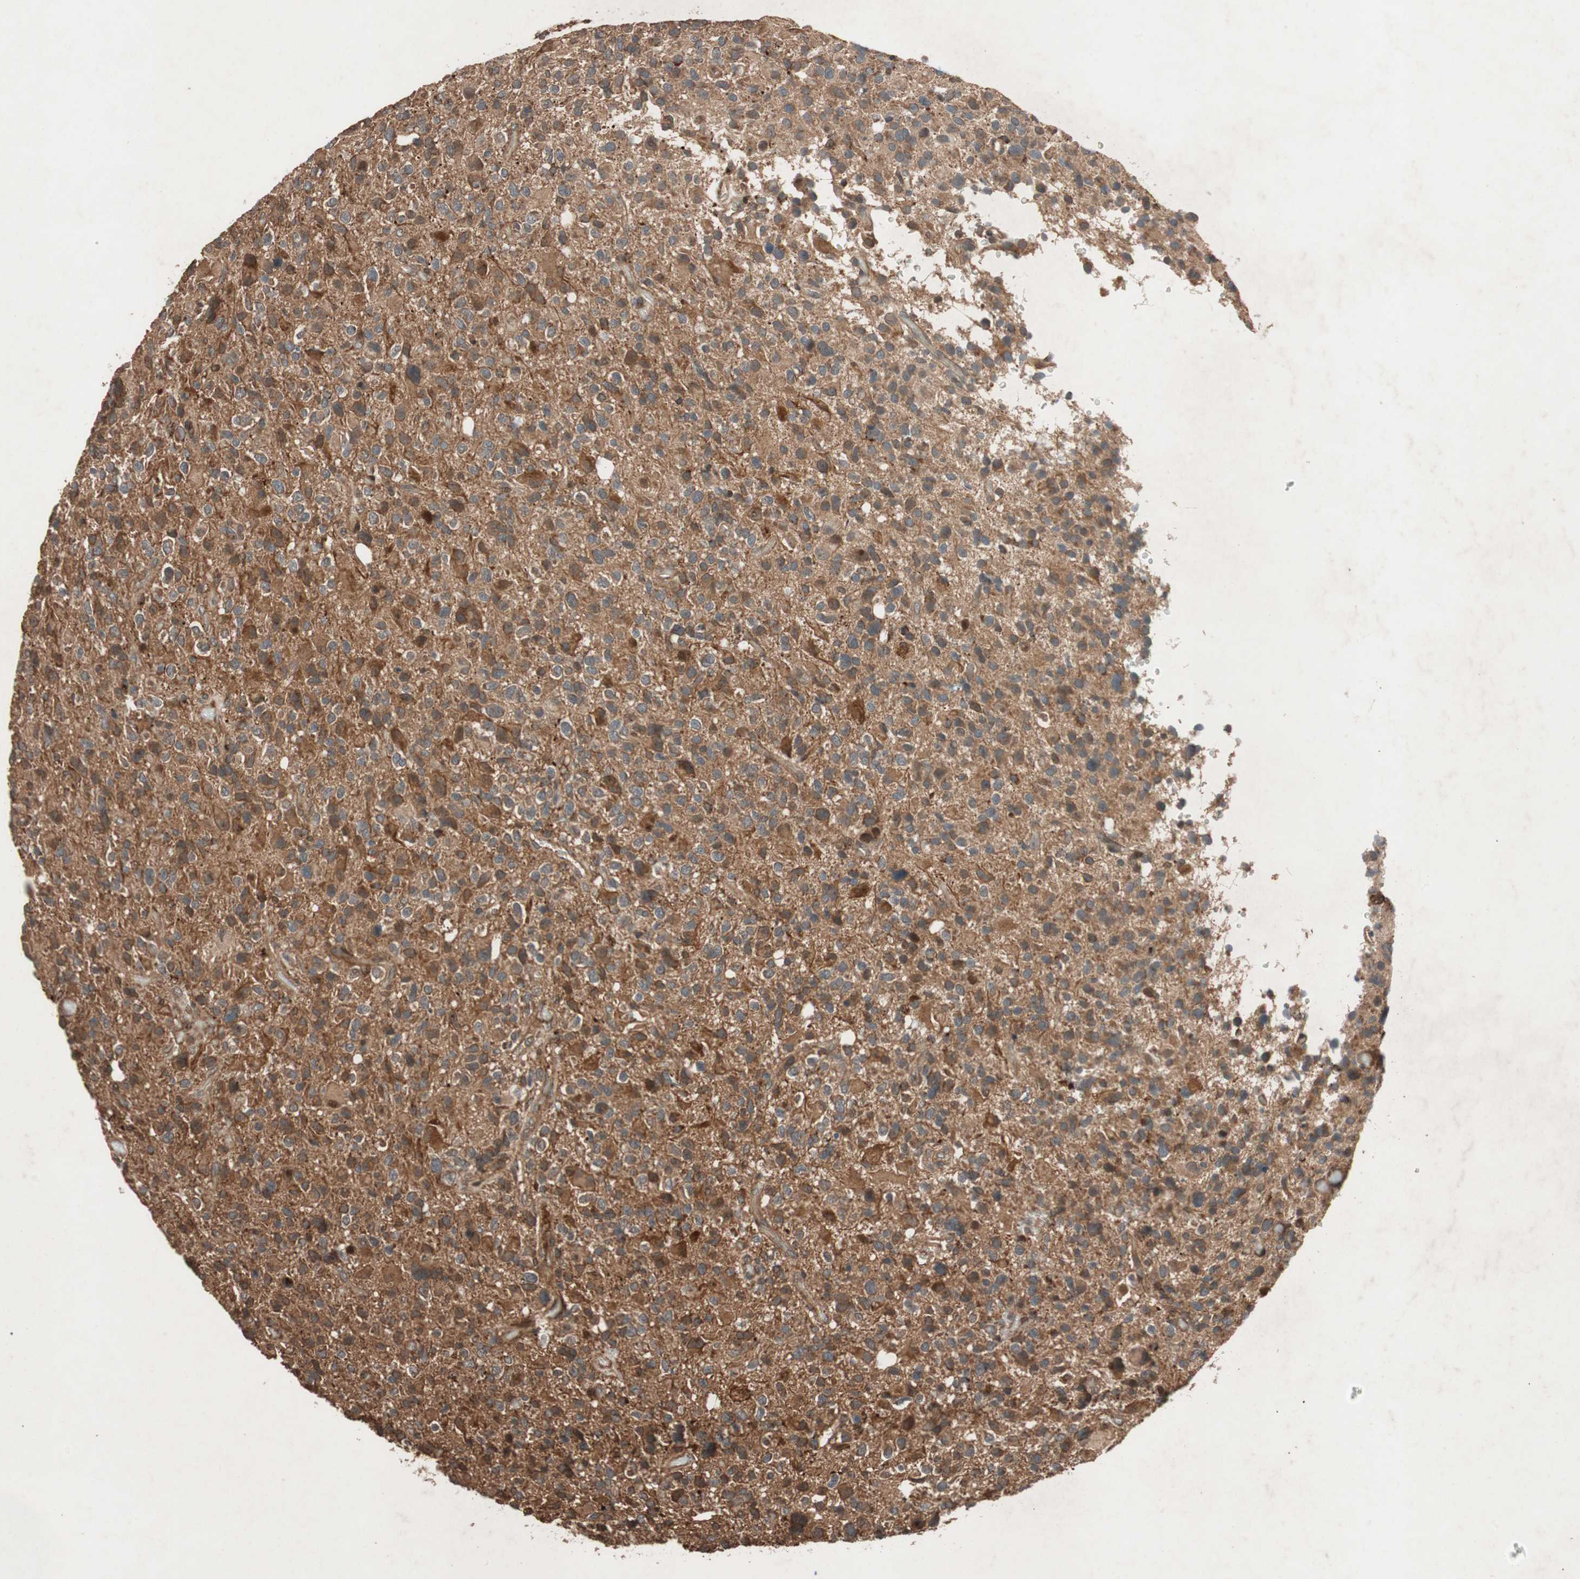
{"staining": {"intensity": "strong", "quantity": ">75%", "location": "cytoplasmic/membranous"}, "tissue": "glioma", "cell_type": "Tumor cells", "image_type": "cancer", "snomed": [{"axis": "morphology", "description": "Glioma, malignant, High grade"}, {"axis": "topography", "description": "Brain"}], "caption": "Glioma tissue shows strong cytoplasmic/membranous expression in about >75% of tumor cells", "gene": "RAB1A", "patient": {"sex": "male", "age": 48}}